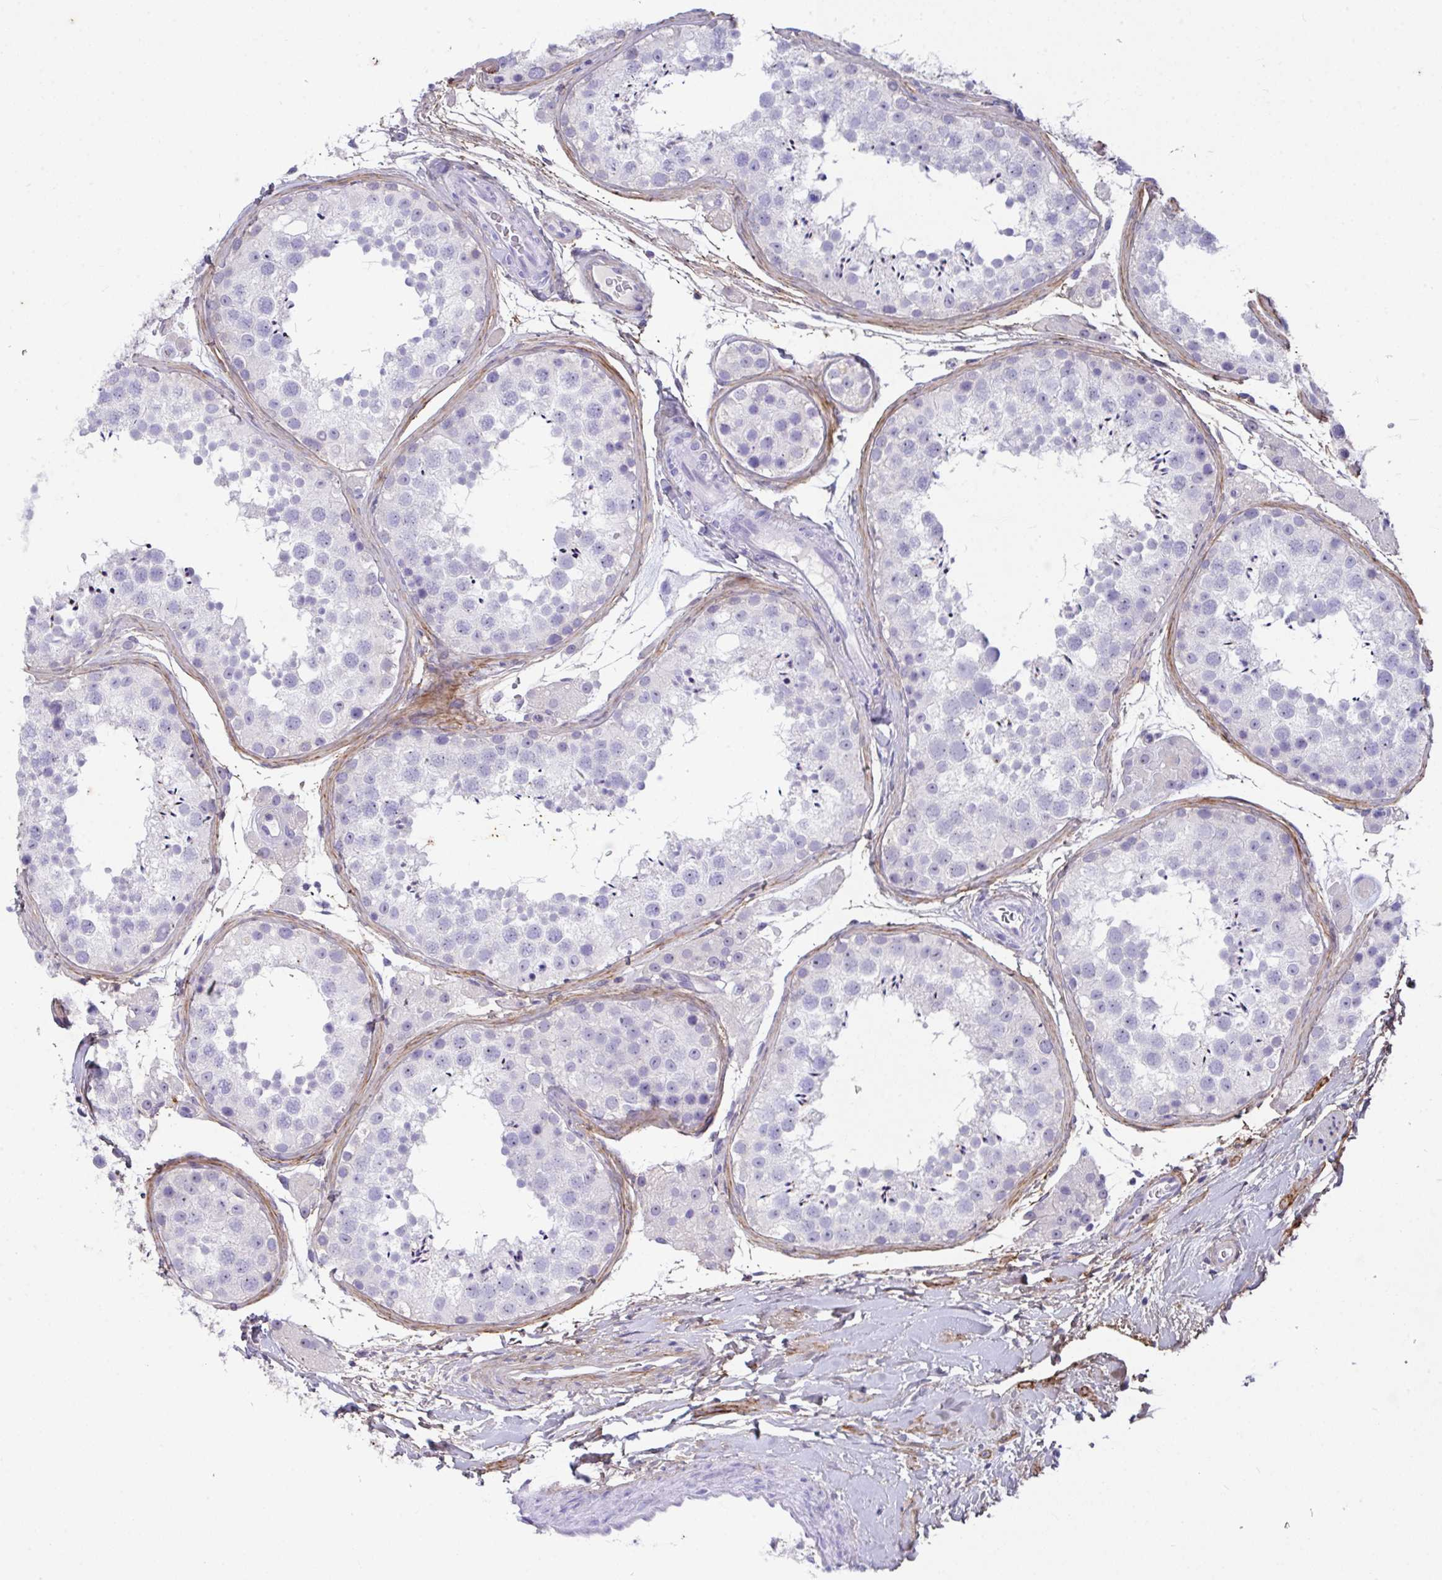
{"staining": {"intensity": "negative", "quantity": "none", "location": "none"}, "tissue": "testis", "cell_type": "Cells in seminiferous ducts", "image_type": "normal", "snomed": [{"axis": "morphology", "description": "Normal tissue, NOS"}, {"axis": "topography", "description": "Testis"}], "caption": "This histopathology image is of benign testis stained with IHC to label a protein in brown with the nuclei are counter-stained blue. There is no positivity in cells in seminiferous ducts.", "gene": "LHFPL6", "patient": {"sex": "male", "age": 41}}